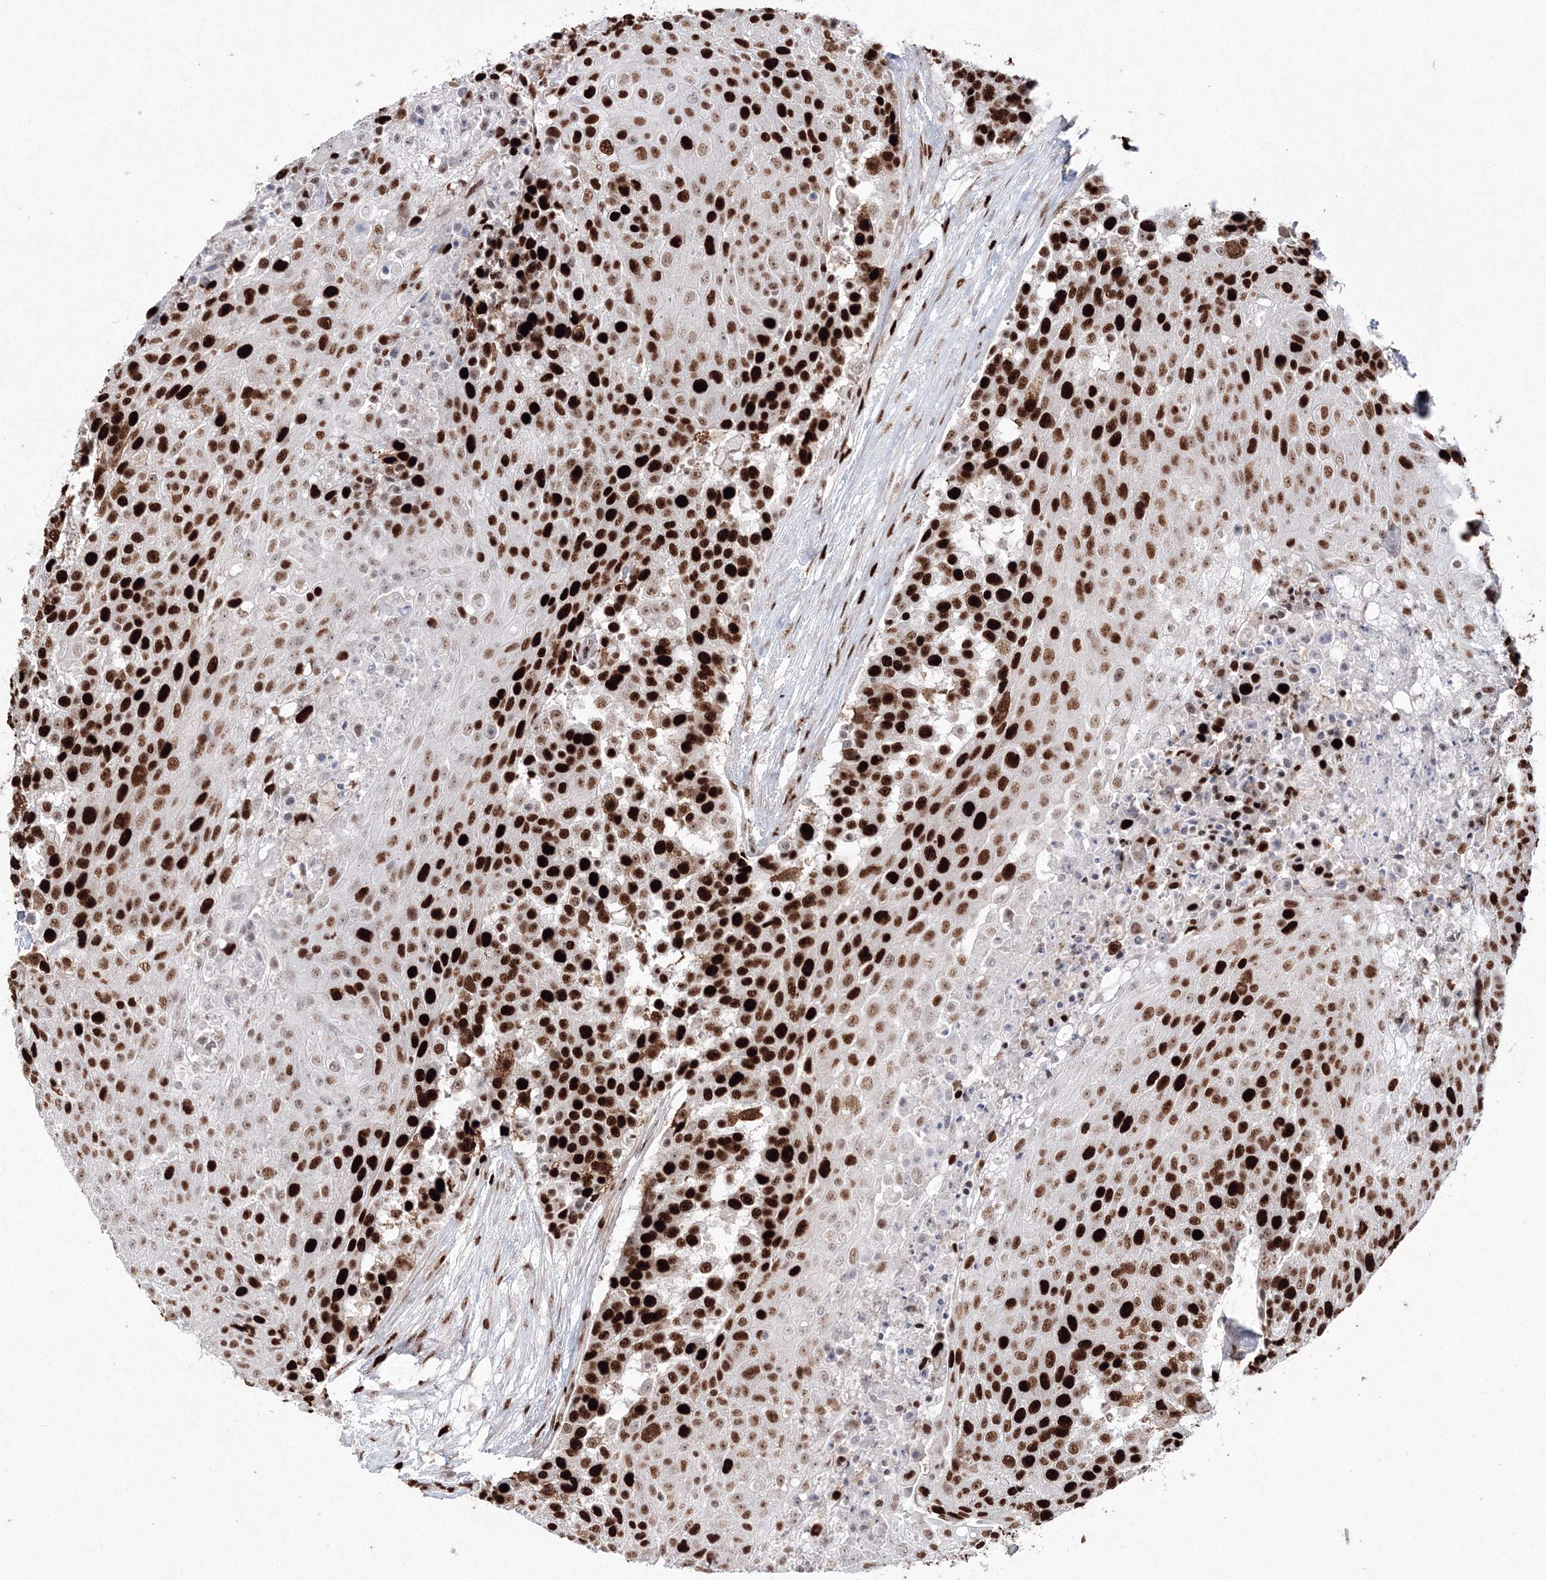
{"staining": {"intensity": "strong", "quantity": ">75%", "location": "nuclear"}, "tissue": "urothelial cancer", "cell_type": "Tumor cells", "image_type": "cancer", "snomed": [{"axis": "morphology", "description": "Urothelial carcinoma, High grade"}, {"axis": "topography", "description": "Urinary bladder"}], "caption": "Strong nuclear staining is present in approximately >75% of tumor cells in high-grade urothelial carcinoma. Nuclei are stained in blue.", "gene": "LIG1", "patient": {"sex": "female", "age": 63}}